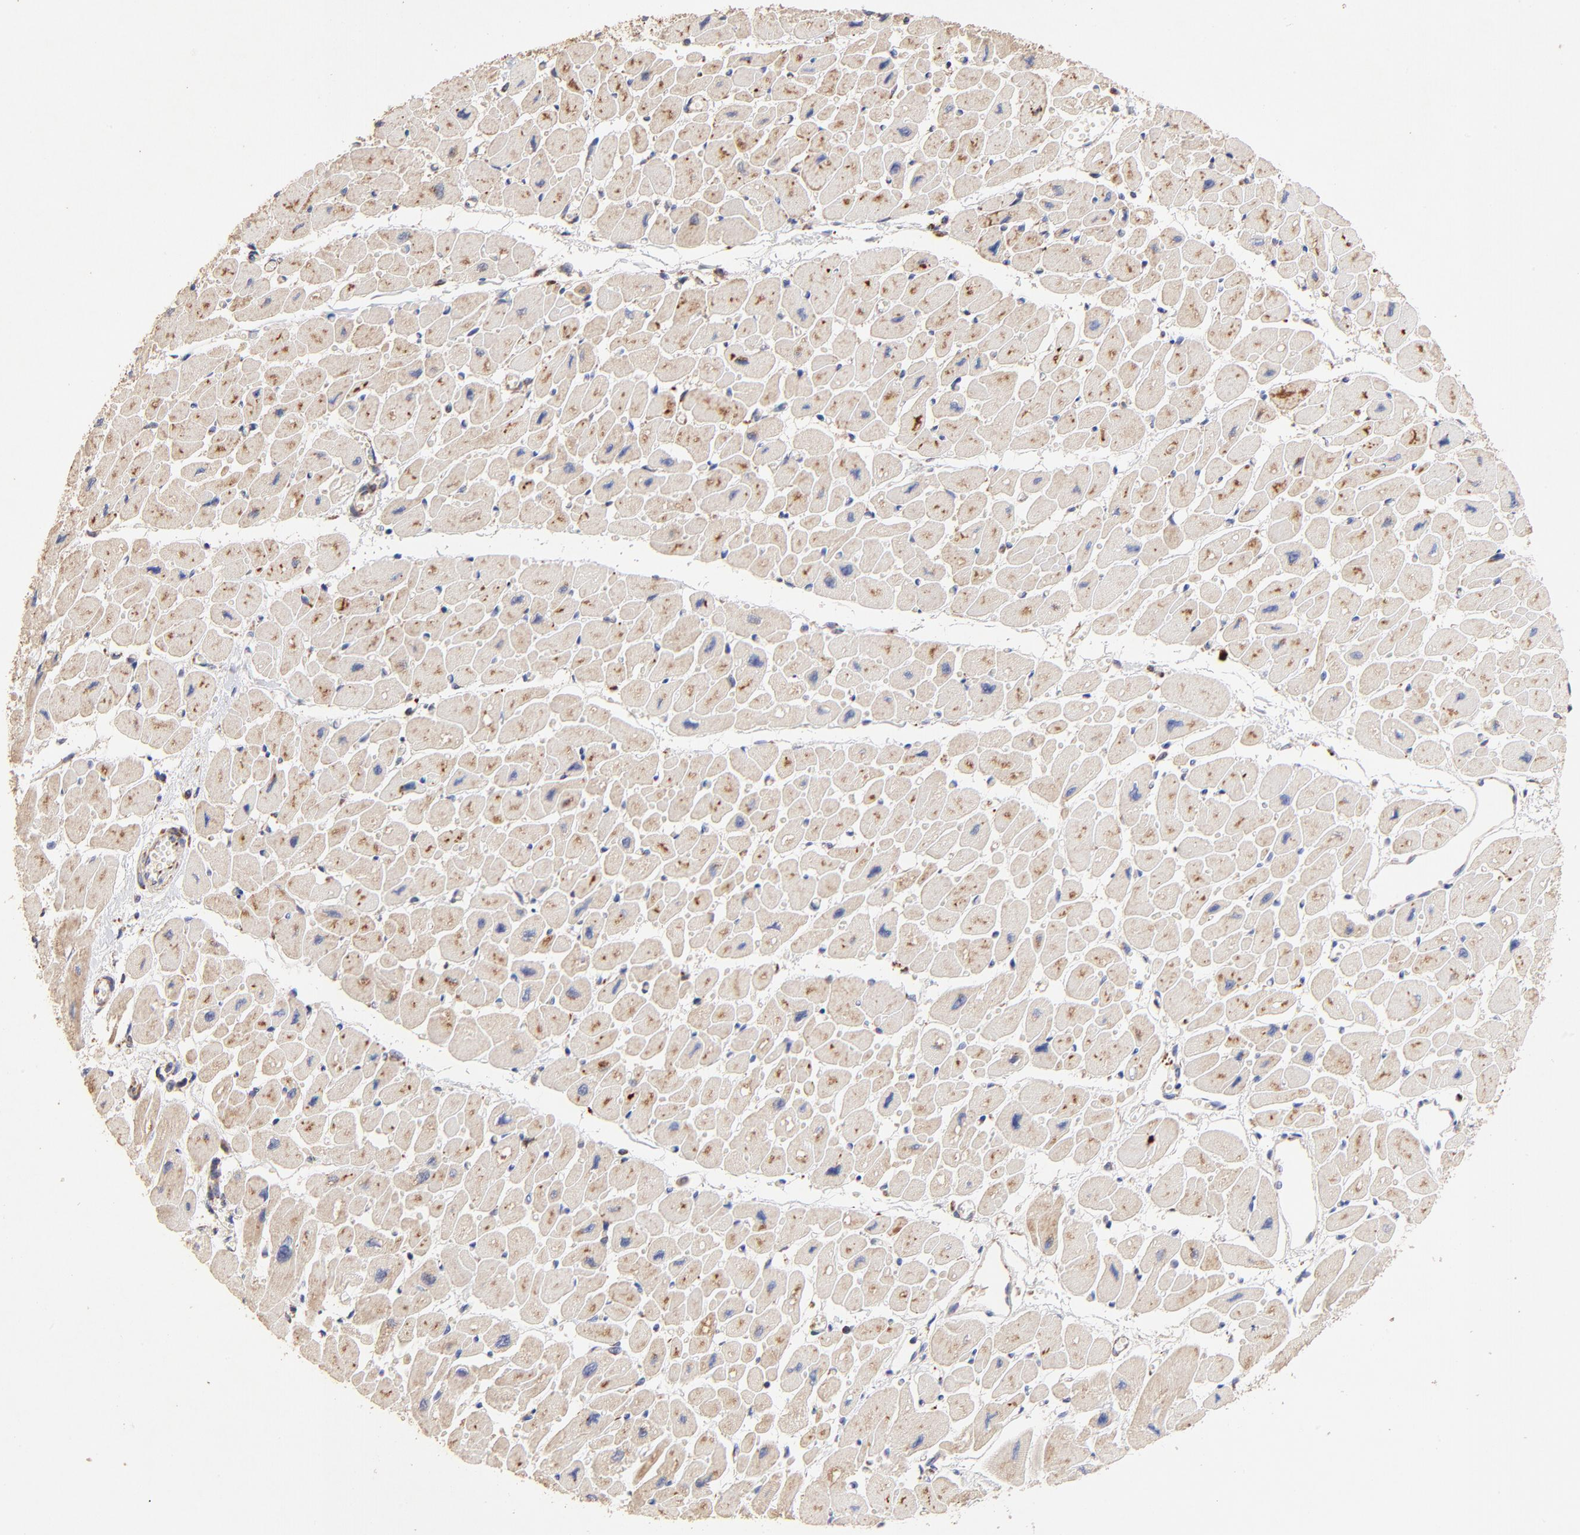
{"staining": {"intensity": "moderate", "quantity": ">75%", "location": "cytoplasmic/membranous"}, "tissue": "heart muscle", "cell_type": "Cardiomyocytes", "image_type": "normal", "snomed": [{"axis": "morphology", "description": "Normal tissue, NOS"}, {"axis": "topography", "description": "Heart"}], "caption": "Moderate cytoplasmic/membranous staining for a protein is present in approximately >75% of cardiomyocytes of unremarkable heart muscle using IHC.", "gene": "SSBP1", "patient": {"sex": "female", "age": 54}}